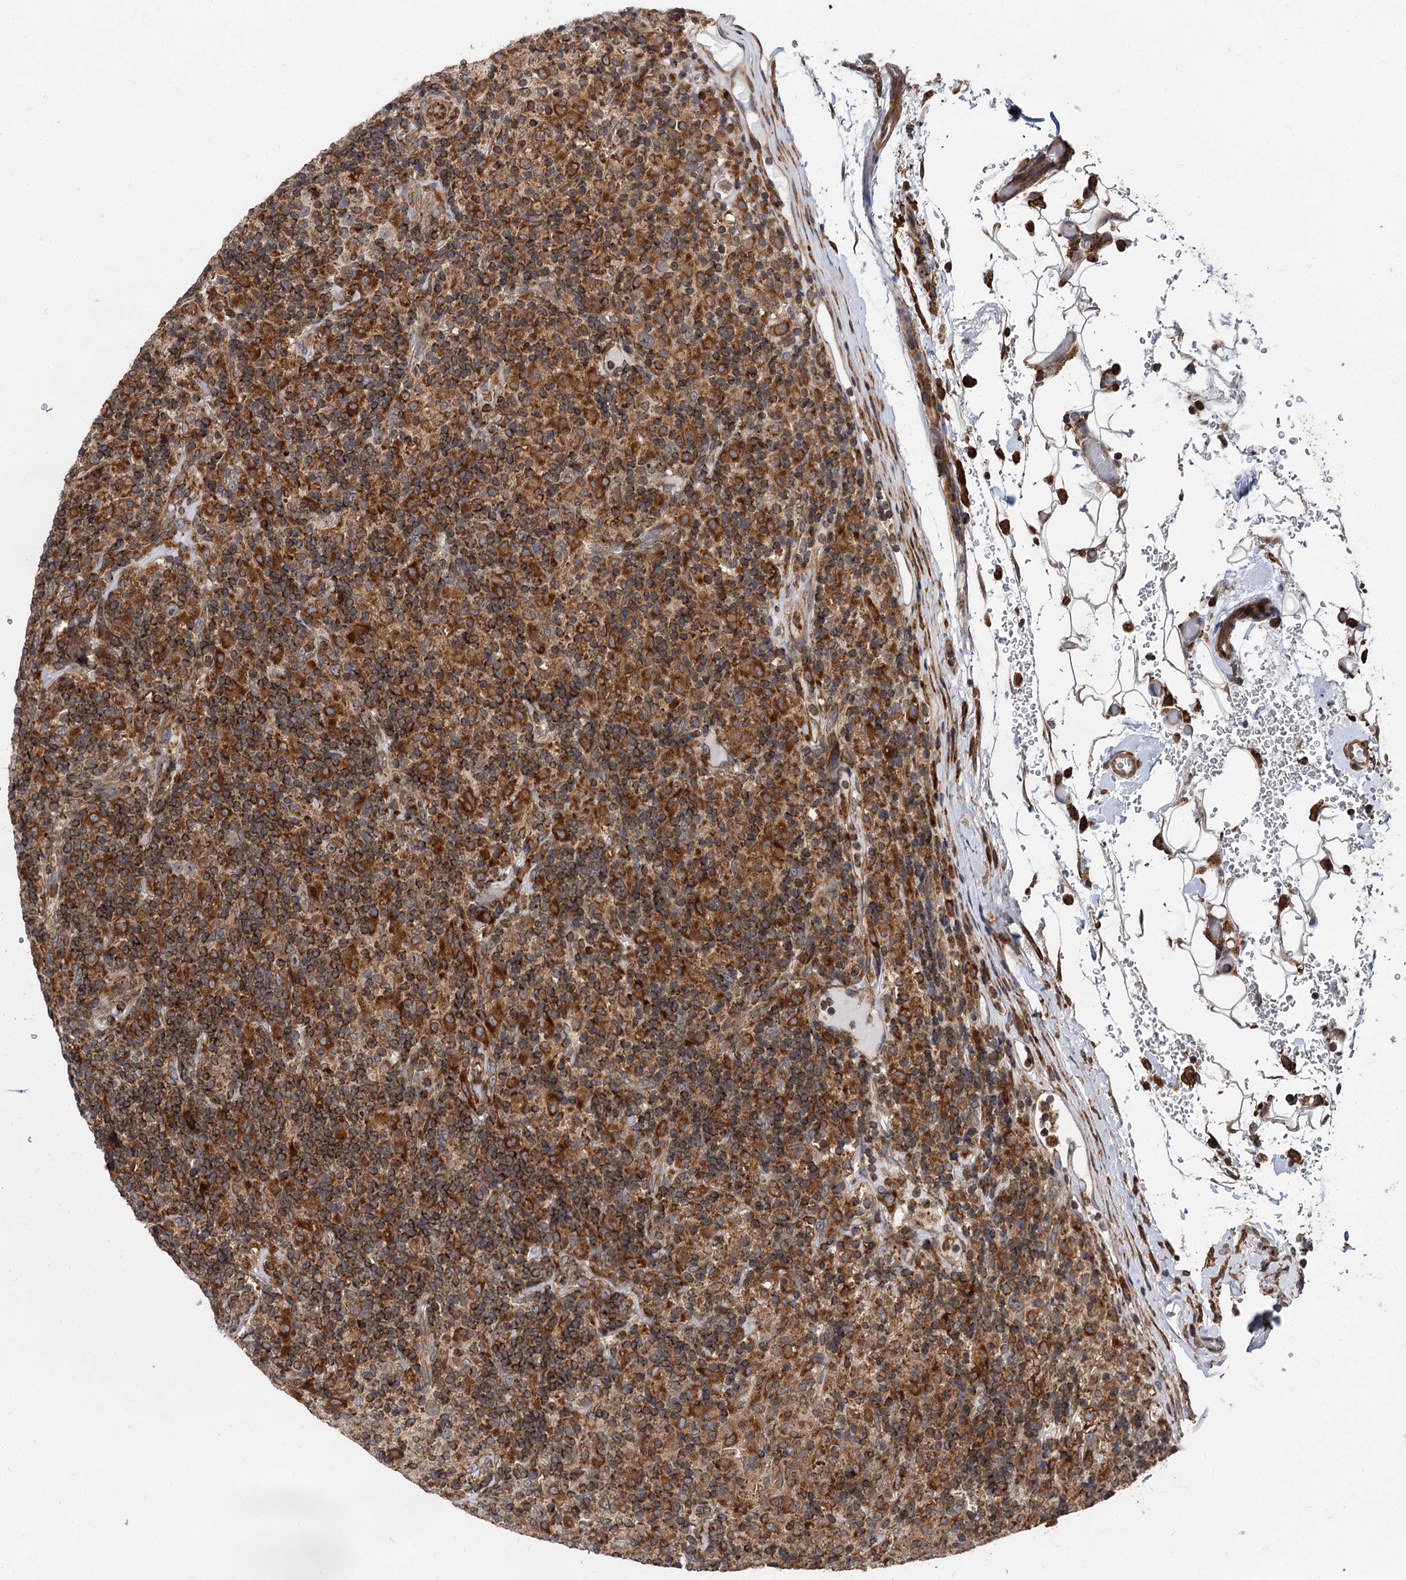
{"staining": {"intensity": "strong", "quantity": ">75%", "location": "cytoplasmic/membranous"}, "tissue": "lymphoma", "cell_type": "Tumor cells", "image_type": "cancer", "snomed": [{"axis": "morphology", "description": "Hodgkin's disease, NOS"}, {"axis": "topography", "description": "Lymph node"}], "caption": "The immunohistochemical stain highlights strong cytoplasmic/membranous expression in tumor cells of Hodgkin's disease tissue.", "gene": "STIM1", "patient": {"sex": "male", "age": 70}}